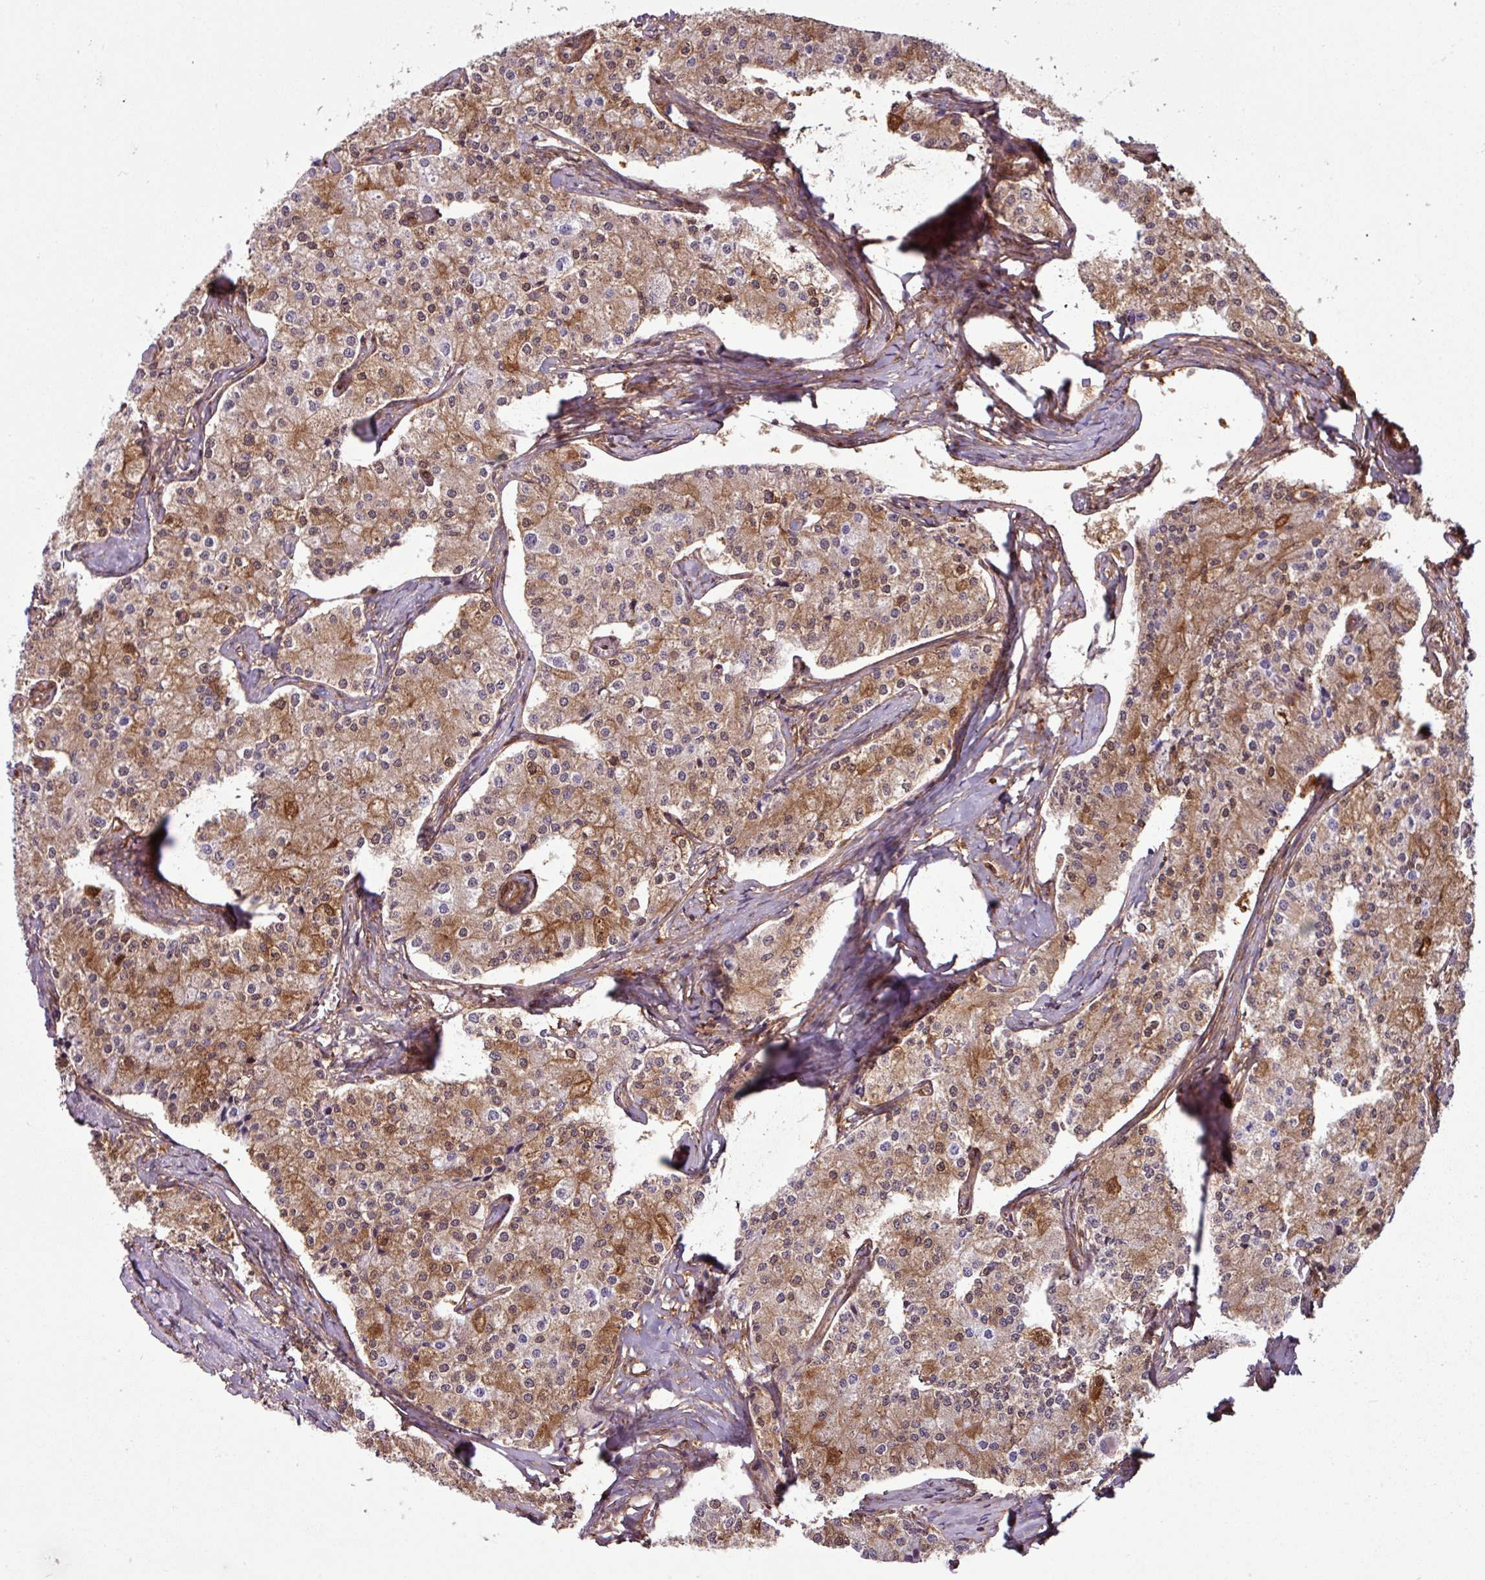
{"staining": {"intensity": "moderate", "quantity": "25%-75%", "location": "cytoplasmic/membranous"}, "tissue": "carcinoid", "cell_type": "Tumor cells", "image_type": "cancer", "snomed": [{"axis": "morphology", "description": "Carcinoid, malignant, NOS"}, {"axis": "topography", "description": "Colon"}], "caption": "IHC staining of carcinoid (malignant), which reveals medium levels of moderate cytoplasmic/membranous positivity in approximately 25%-75% of tumor cells indicating moderate cytoplasmic/membranous protein positivity. The staining was performed using DAB (brown) for protein detection and nuclei were counterstained in hematoxylin (blue).", "gene": "SH3BGRL", "patient": {"sex": "female", "age": 52}}